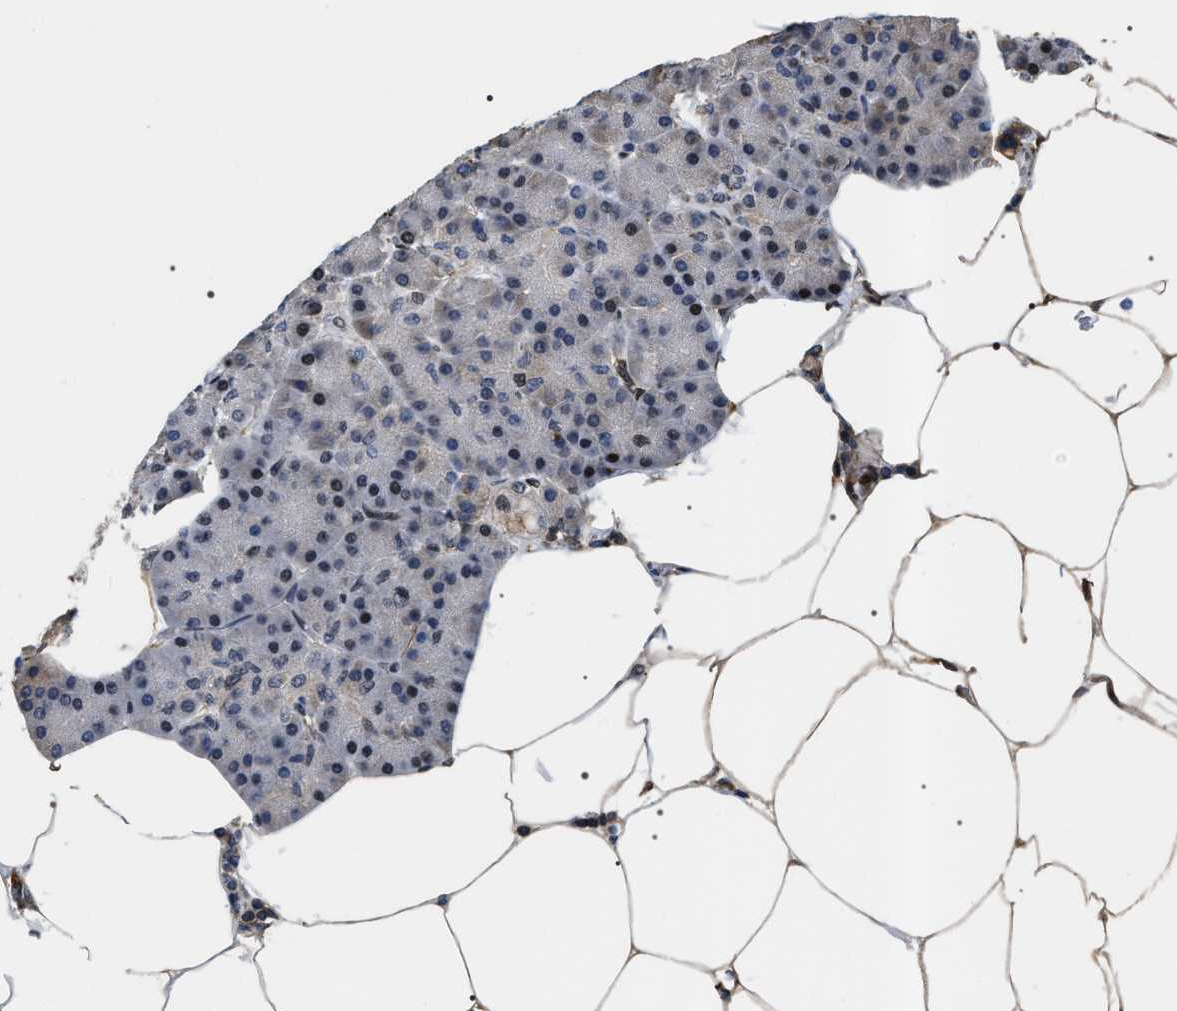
{"staining": {"intensity": "moderate", "quantity": ">75%", "location": "nuclear"}, "tissue": "pancreas", "cell_type": "Exocrine glandular cells", "image_type": "normal", "snomed": [{"axis": "morphology", "description": "Normal tissue, NOS"}, {"axis": "topography", "description": "Pancreas"}], "caption": "Normal pancreas demonstrates moderate nuclear positivity in approximately >75% of exocrine glandular cells Nuclei are stained in blue..", "gene": "C7orf25", "patient": {"sex": "female", "age": 70}}